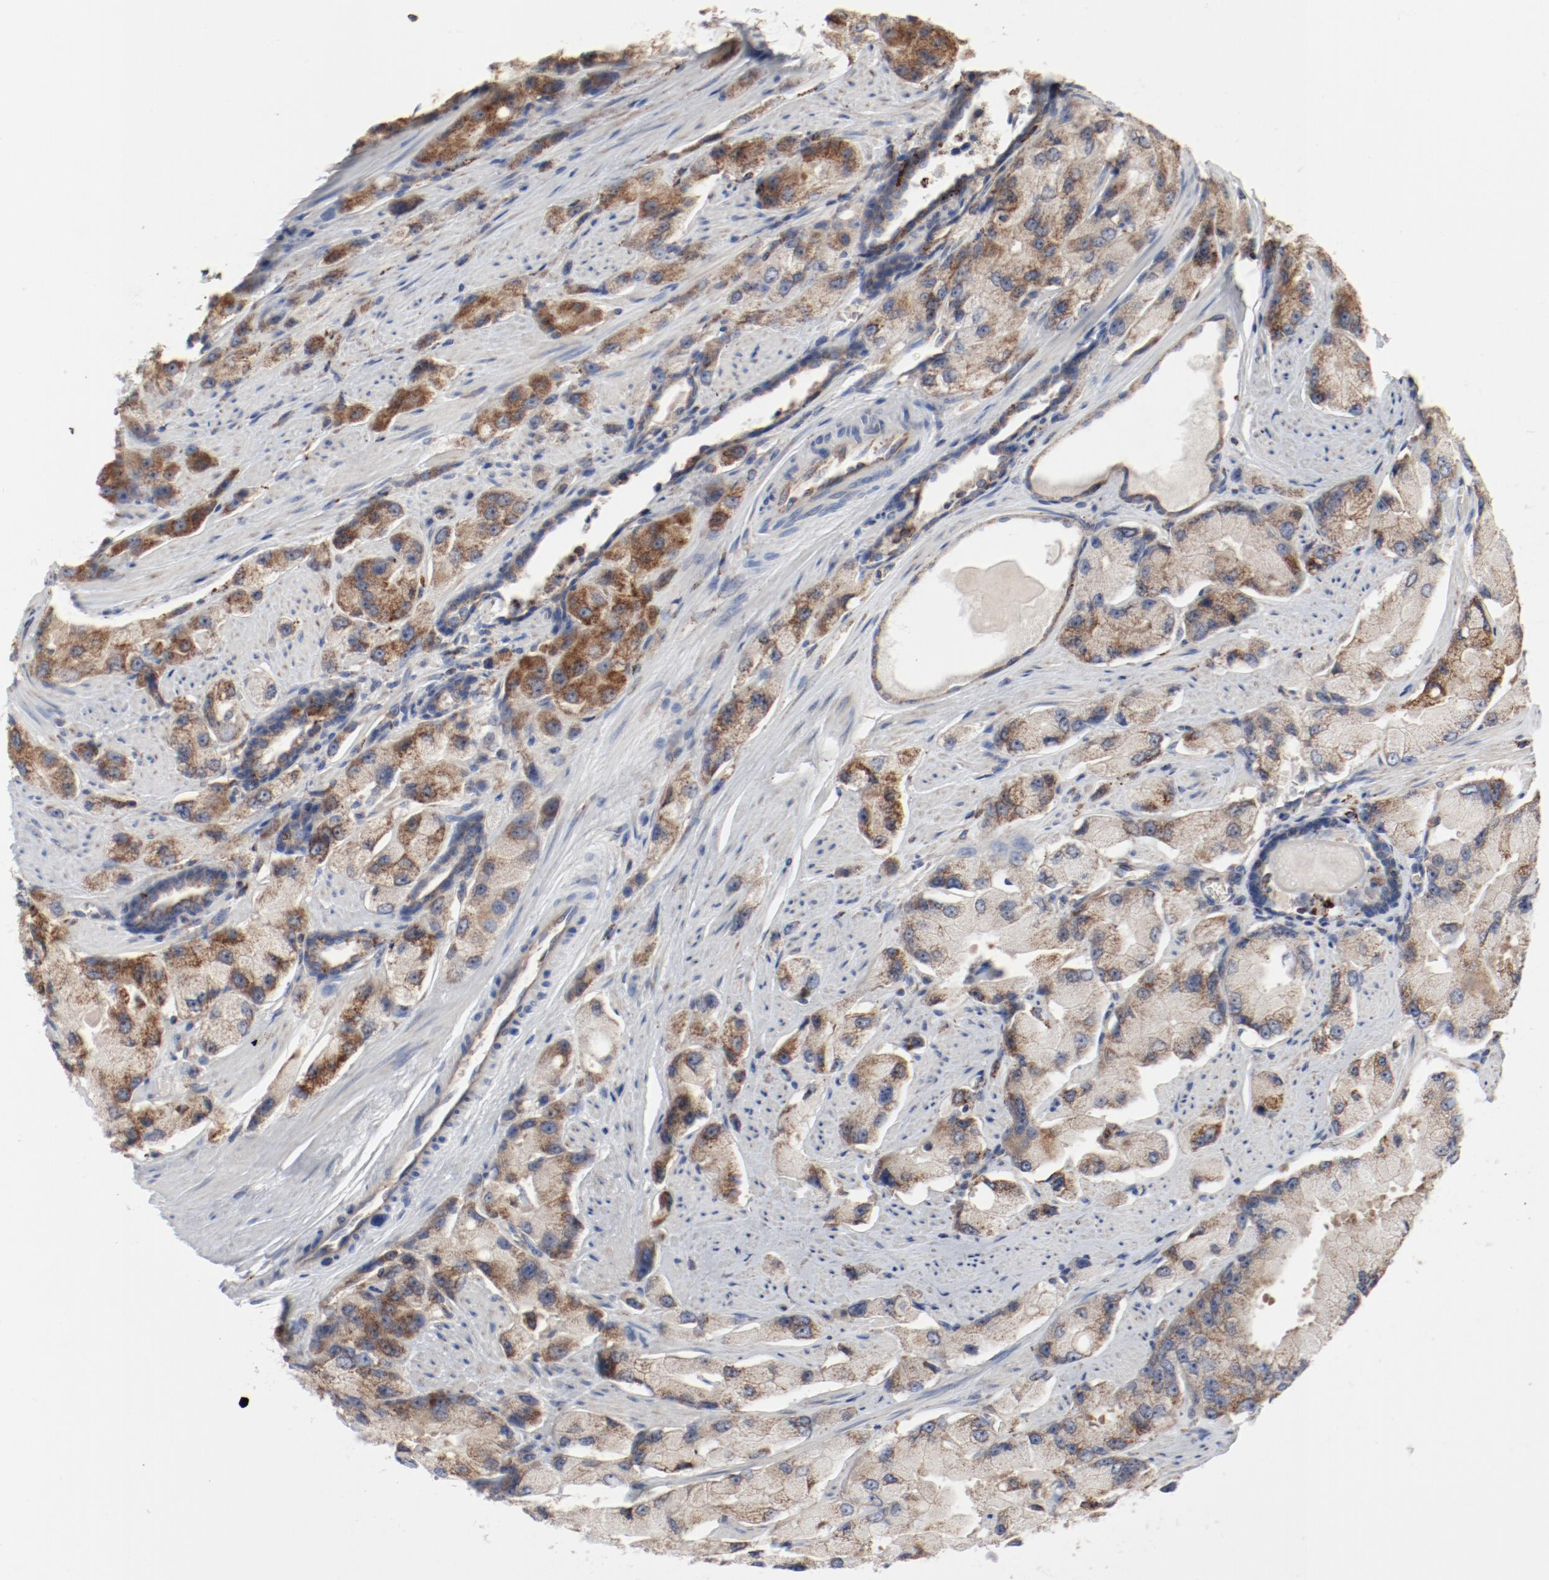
{"staining": {"intensity": "moderate", "quantity": ">75%", "location": "cytoplasmic/membranous"}, "tissue": "prostate cancer", "cell_type": "Tumor cells", "image_type": "cancer", "snomed": [{"axis": "morphology", "description": "Adenocarcinoma, High grade"}, {"axis": "topography", "description": "Prostate"}], "caption": "Human prostate cancer stained with a brown dye demonstrates moderate cytoplasmic/membranous positive staining in about >75% of tumor cells.", "gene": "SETD3", "patient": {"sex": "male", "age": 58}}